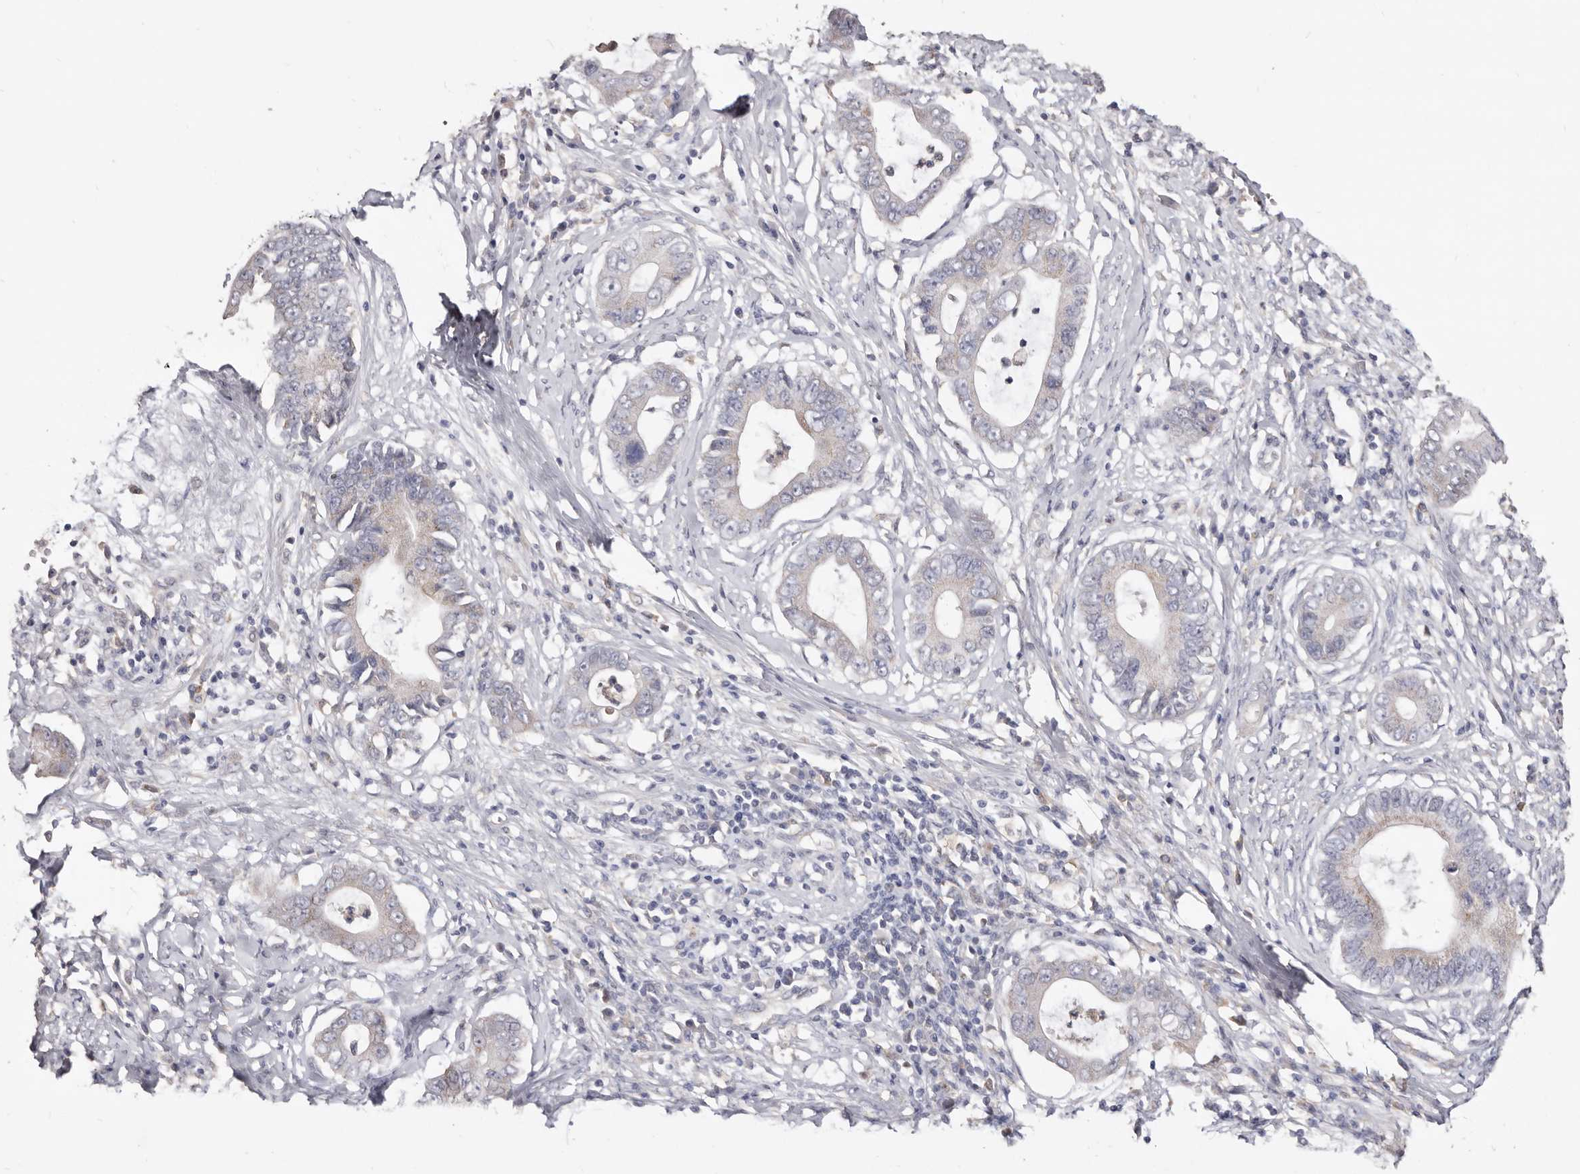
{"staining": {"intensity": "weak", "quantity": "25%-75%", "location": "cytoplasmic/membranous"}, "tissue": "cervical cancer", "cell_type": "Tumor cells", "image_type": "cancer", "snomed": [{"axis": "morphology", "description": "Adenocarcinoma, NOS"}, {"axis": "topography", "description": "Cervix"}], "caption": "An immunohistochemistry photomicrograph of tumor tissue is shown. Protein staining in brown shows weak cytoplasmic/membranous positivity in cervical cancer within tumor cells. The staining was performed using DAB (3,3'-diaminobenzidine), with brown indicating positive protein expression. Nuclei are stained blue with hematoxylin.", "gene": "LRRC25", "patient": {"sex": "female", "age": 44}}